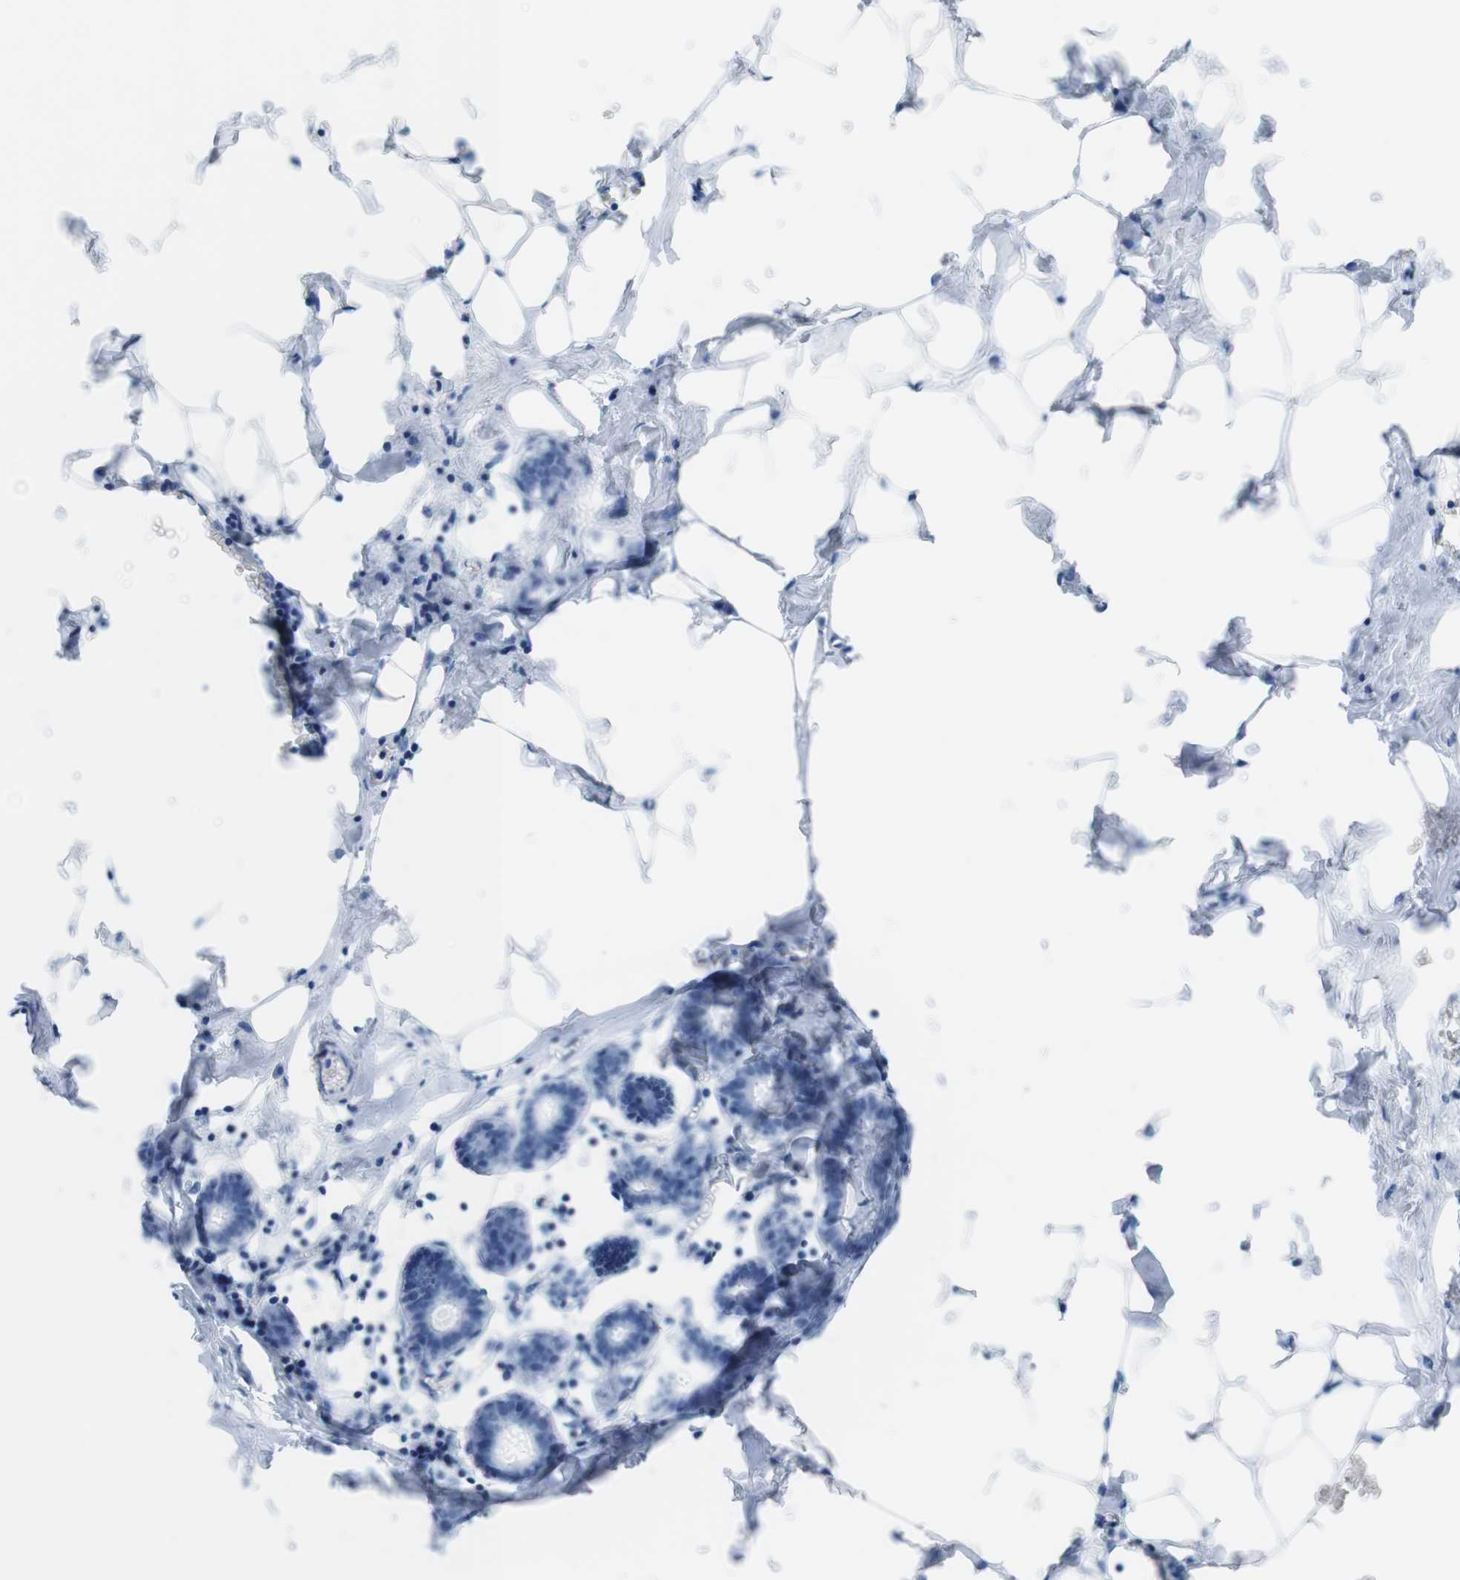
{"staining": {"intensity": "negative", "quantity": "none", "location": "none"}, "tissue": "breast", "cell_type": "Adipocytes", "image_type": "normal", "snomed": [{"axis": "morphology", "description": "Normal tissue, NOS"}, {"axis": "topography", "description": "Breast"}], "caption": "This micrograph is of unremarkable breast stained with immunohistochemistry to label a protein in brown with the nuclei are counter-stained blue. There is no expression in adipocytes.", "gene": "NIFK", "patient": {"sex": "female", "age": 27}}